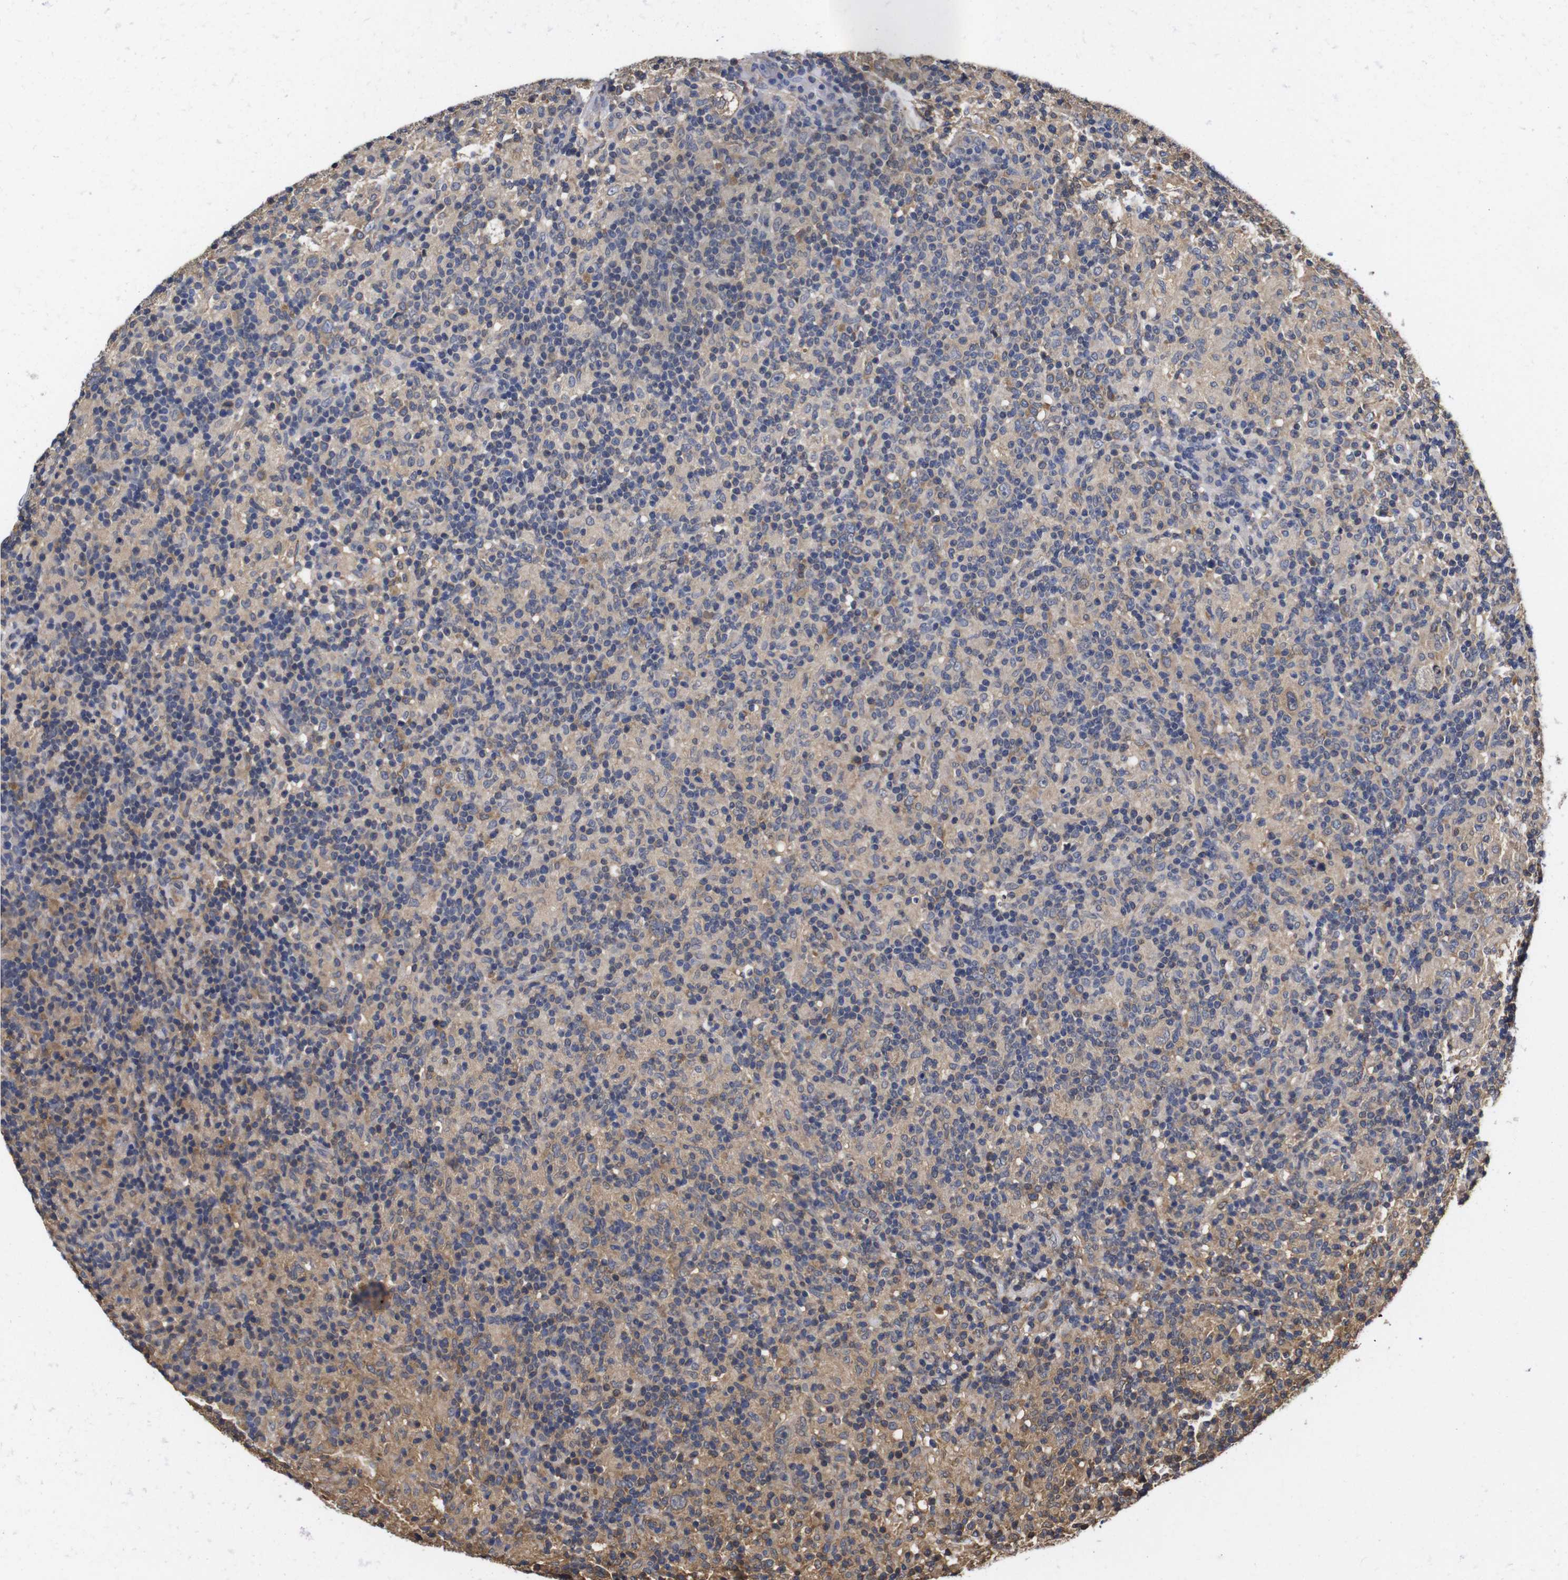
{"staining": {"intensity": "weak", "quantity": ">75%", "location": "cytoplasmic/membranous"}, "tissue": "lymphoma", "cell_type": "Tumor cells", "image_type": "cancer", "snomed": [{"axis": "morphology", "description": "Hodgkin's disease, NOS"}, {"axis": "topography", "description": "Lymph node"}], "caption": "Protein expression analysis of lymphoma displays weak cytoplasmic/membranous staining in approximately >75% of tumor cells.", "gene": "LRRCC1", "patient": {"sex": "male", "age": 70}}